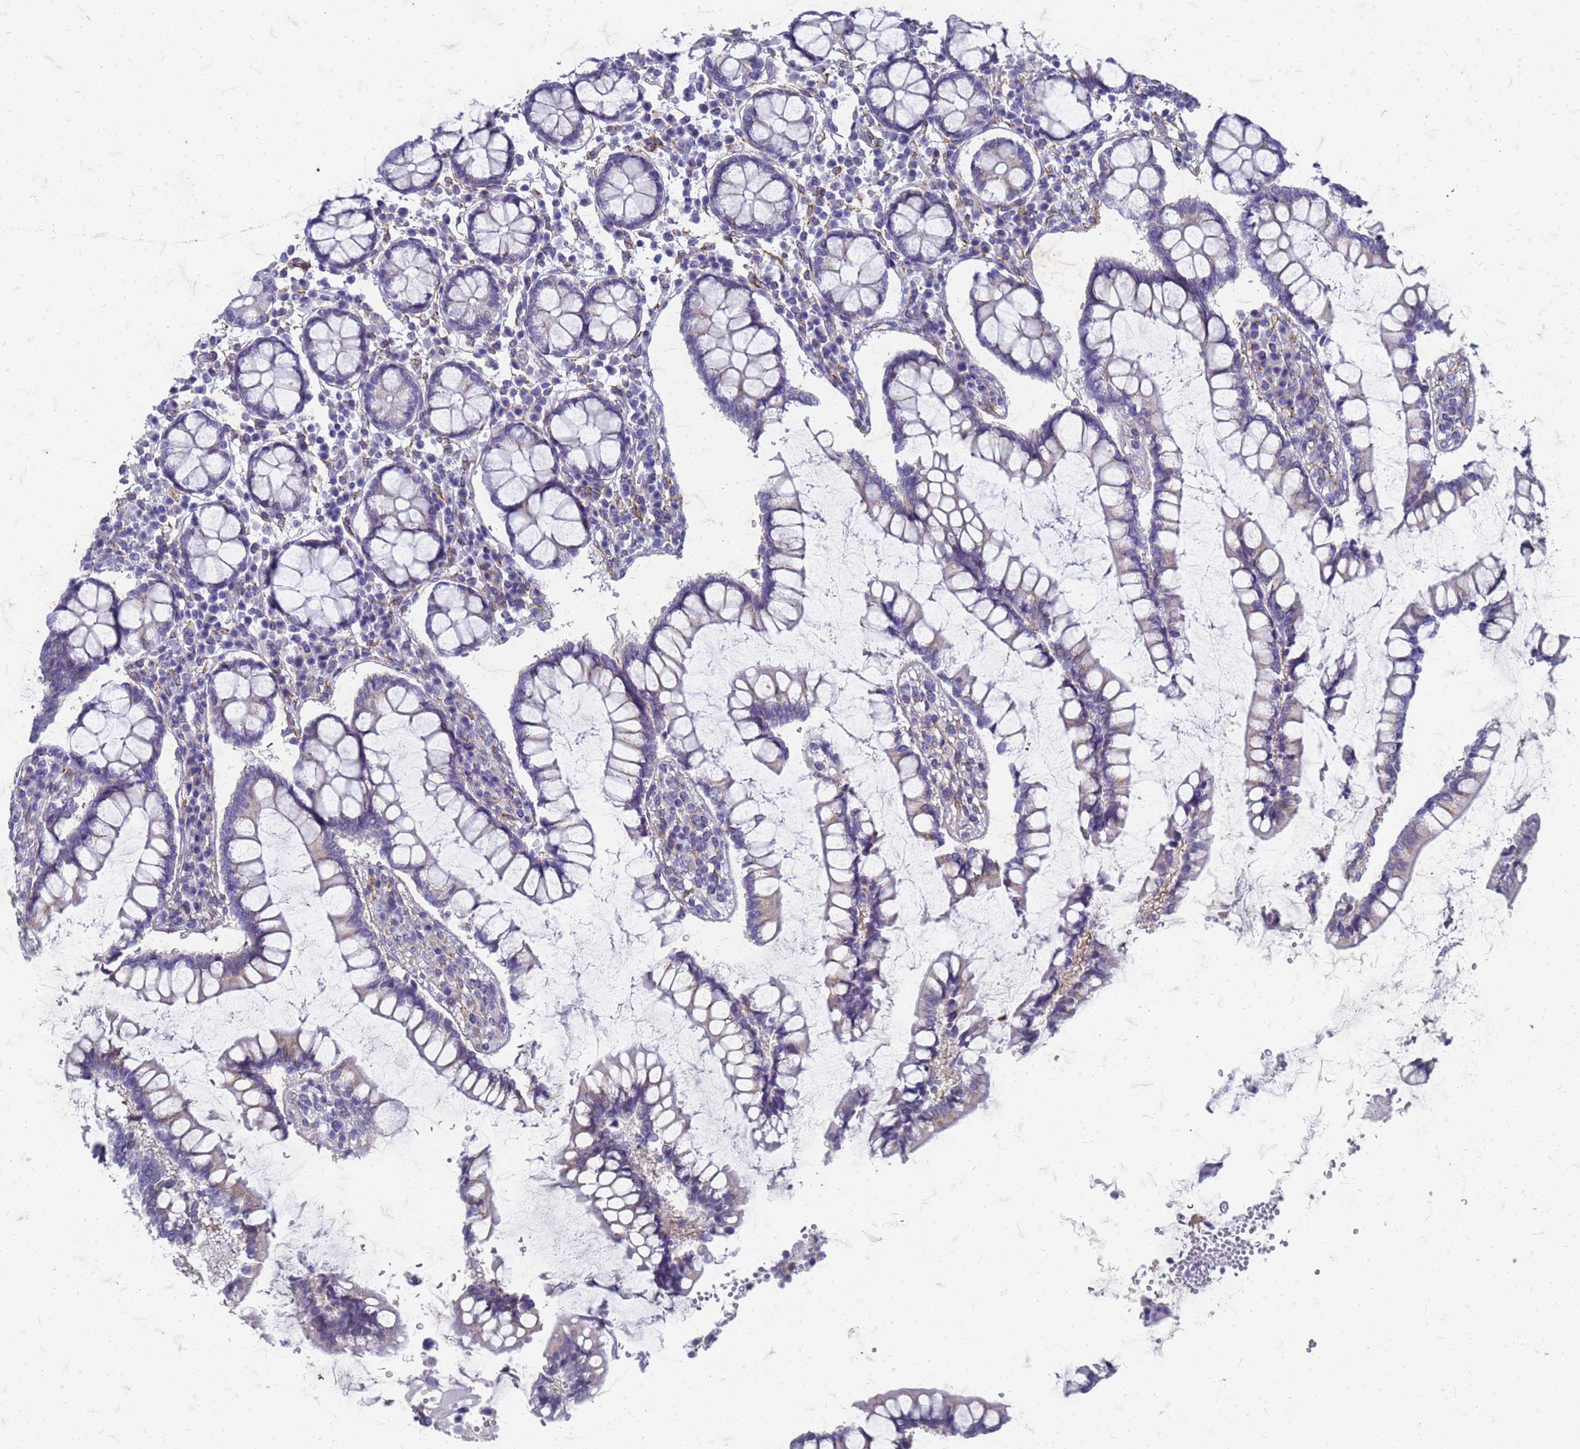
{"staining": {"intensity": "negative", "quantity": "none", "location": "none"}, "tissue": "colon", "cell_type": "Endothelial cells", "image_type": "normal", "snomed": [{"axis": "morphology", "description": "Normal tissue, NOS"}, {"axis": "topography", "description": "Colon"}], "caption": "Immunohistochemistry photomicrograph of benign colon: human colon stained with DAB shows no significant protein staining in endothelial cells. (DAB (3,3'-diaminobenzidine) IHC, high magnification).", "gene": "TRIM64B", "patient": {"sex": "female", "age": 79}}